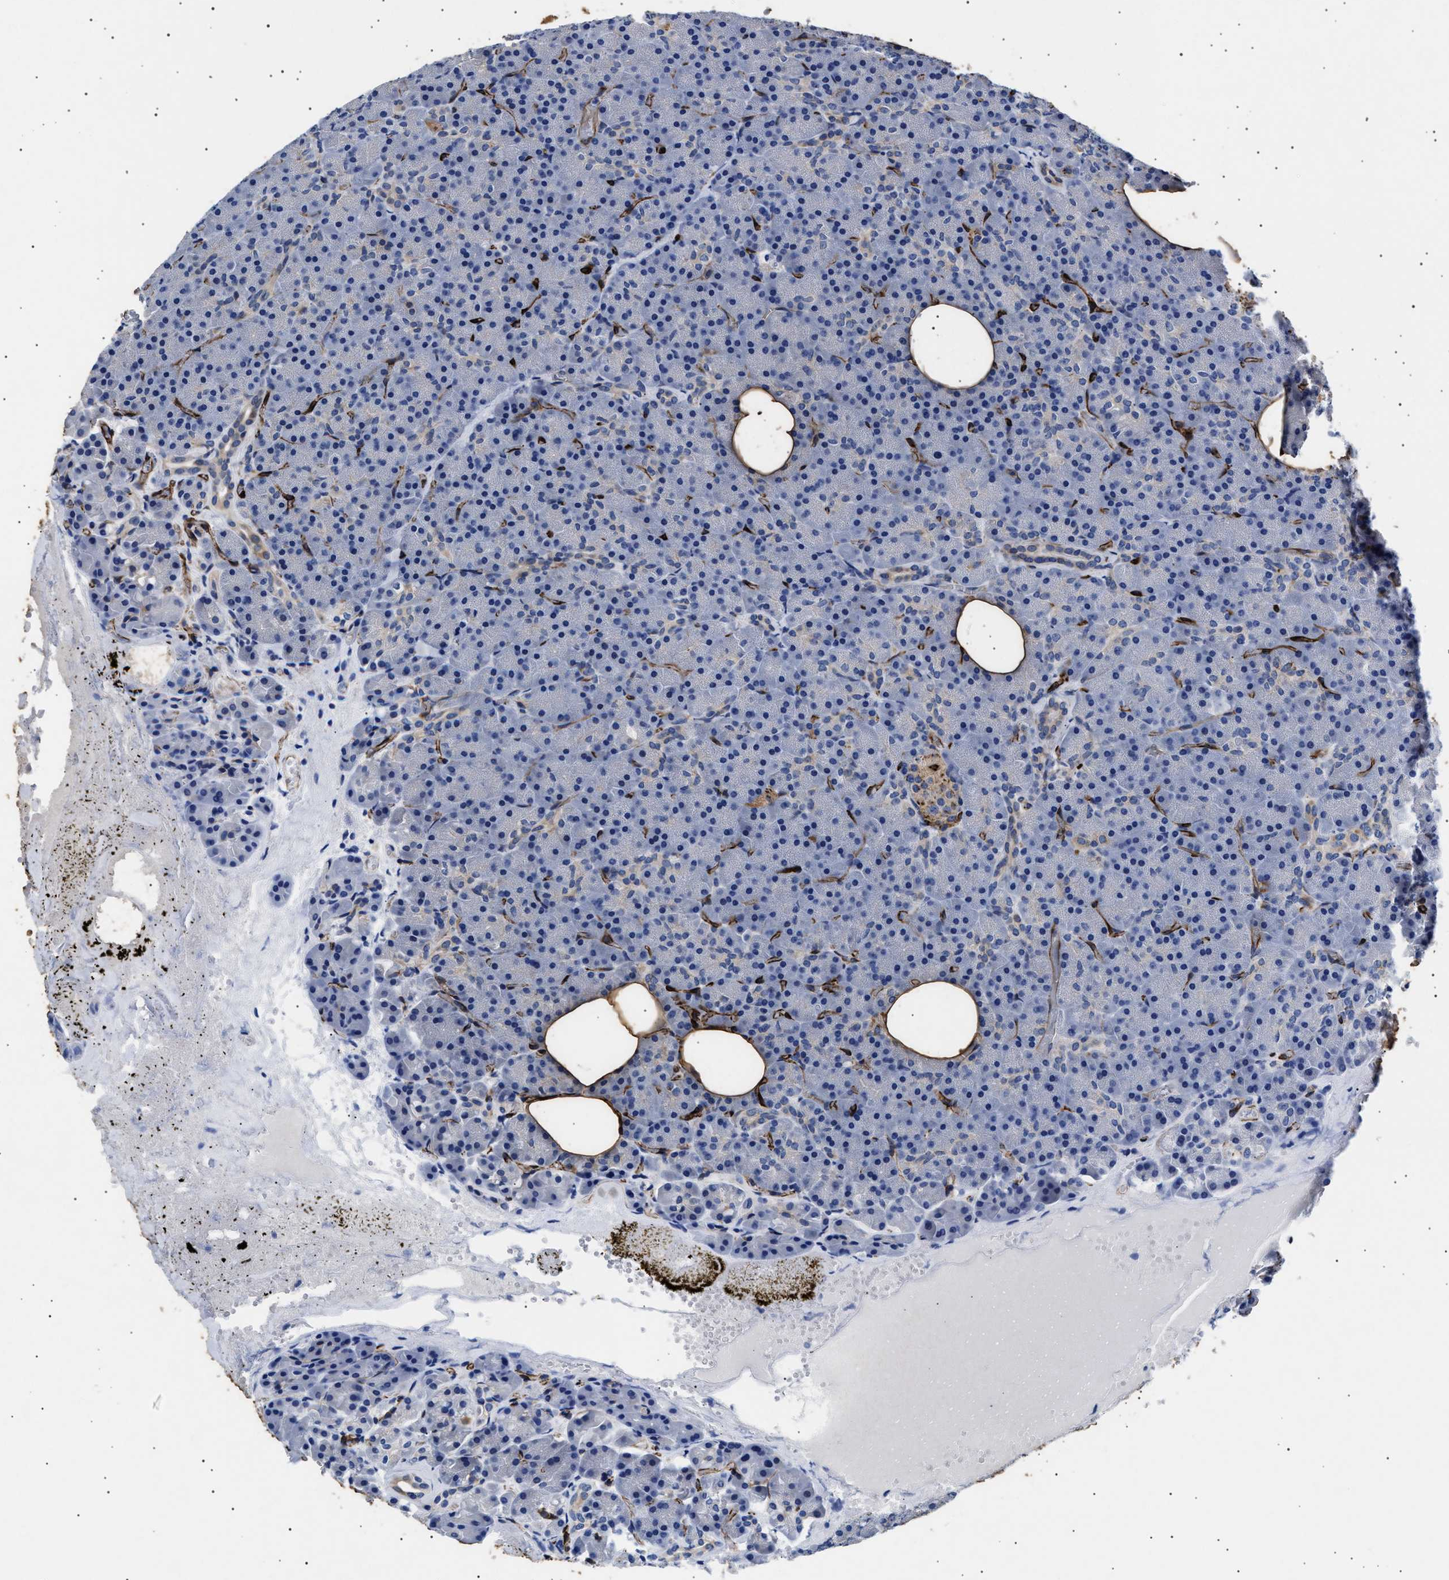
{"staining": {"intensity": "weak", "quantity": "<25%", "location": "cytoplasmic/membranous"}, "tissue": "pancreas", "cell_type": "Exocrine glandular cells", "image_type": "normal", "snomed": [{"axis": "morphology", "description": "Normal tissue, NOS"}, {"axis": "morphology", "description": "Carcinoid, malignant, NOS"}, {"axis": "topography", "description": "Pancreas"}], "caption": "Immunohistochemistry (IHC) micrograph of unremarkable pancreas stained for a protein (brown), which displays no staining in exocrine glandular cells.", "gene": "OLFML2A", "patient": {"sex": "female", "age": 35}}